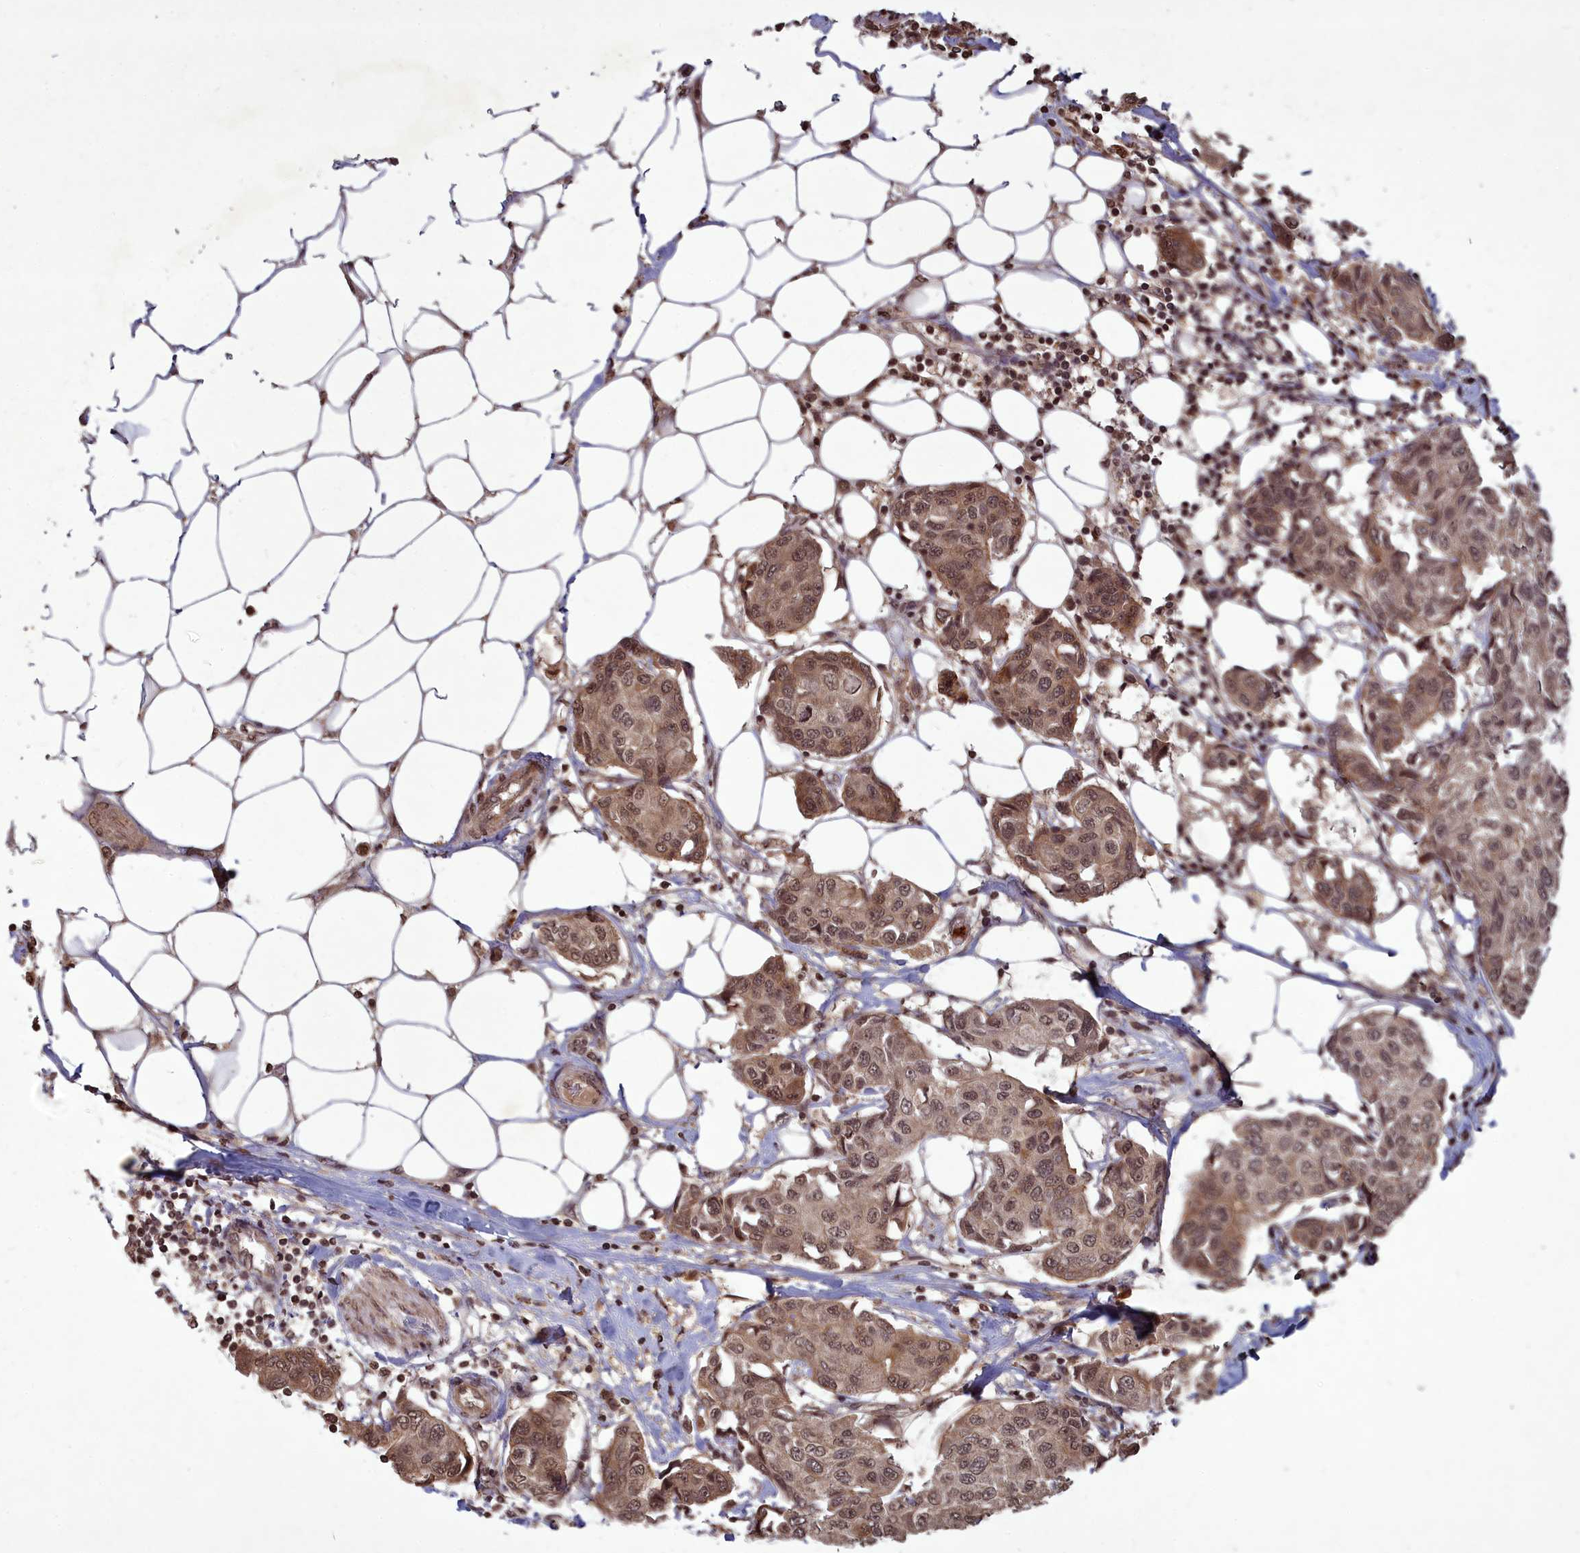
{"staining": {"intensity": "moderate", "quantity": ">75%", "location": "nuclear"}, "tissue": "breast cancer", "cell_type": "Tumor cells", "image_type": "cancer", "snomed": [{"axis": "morphology", "description": "Duct carcinoma"}, {"axis": "topography", "description": "Breast"}], "caption": "Intraductal carcinoma (breast) was stained to show a protein in brown. There is medium levels of moderate nuclear positivity in approximately >75% of tumor cells.", "gene": "SRMS", "patient": {"sex": "female", "age": 80}}